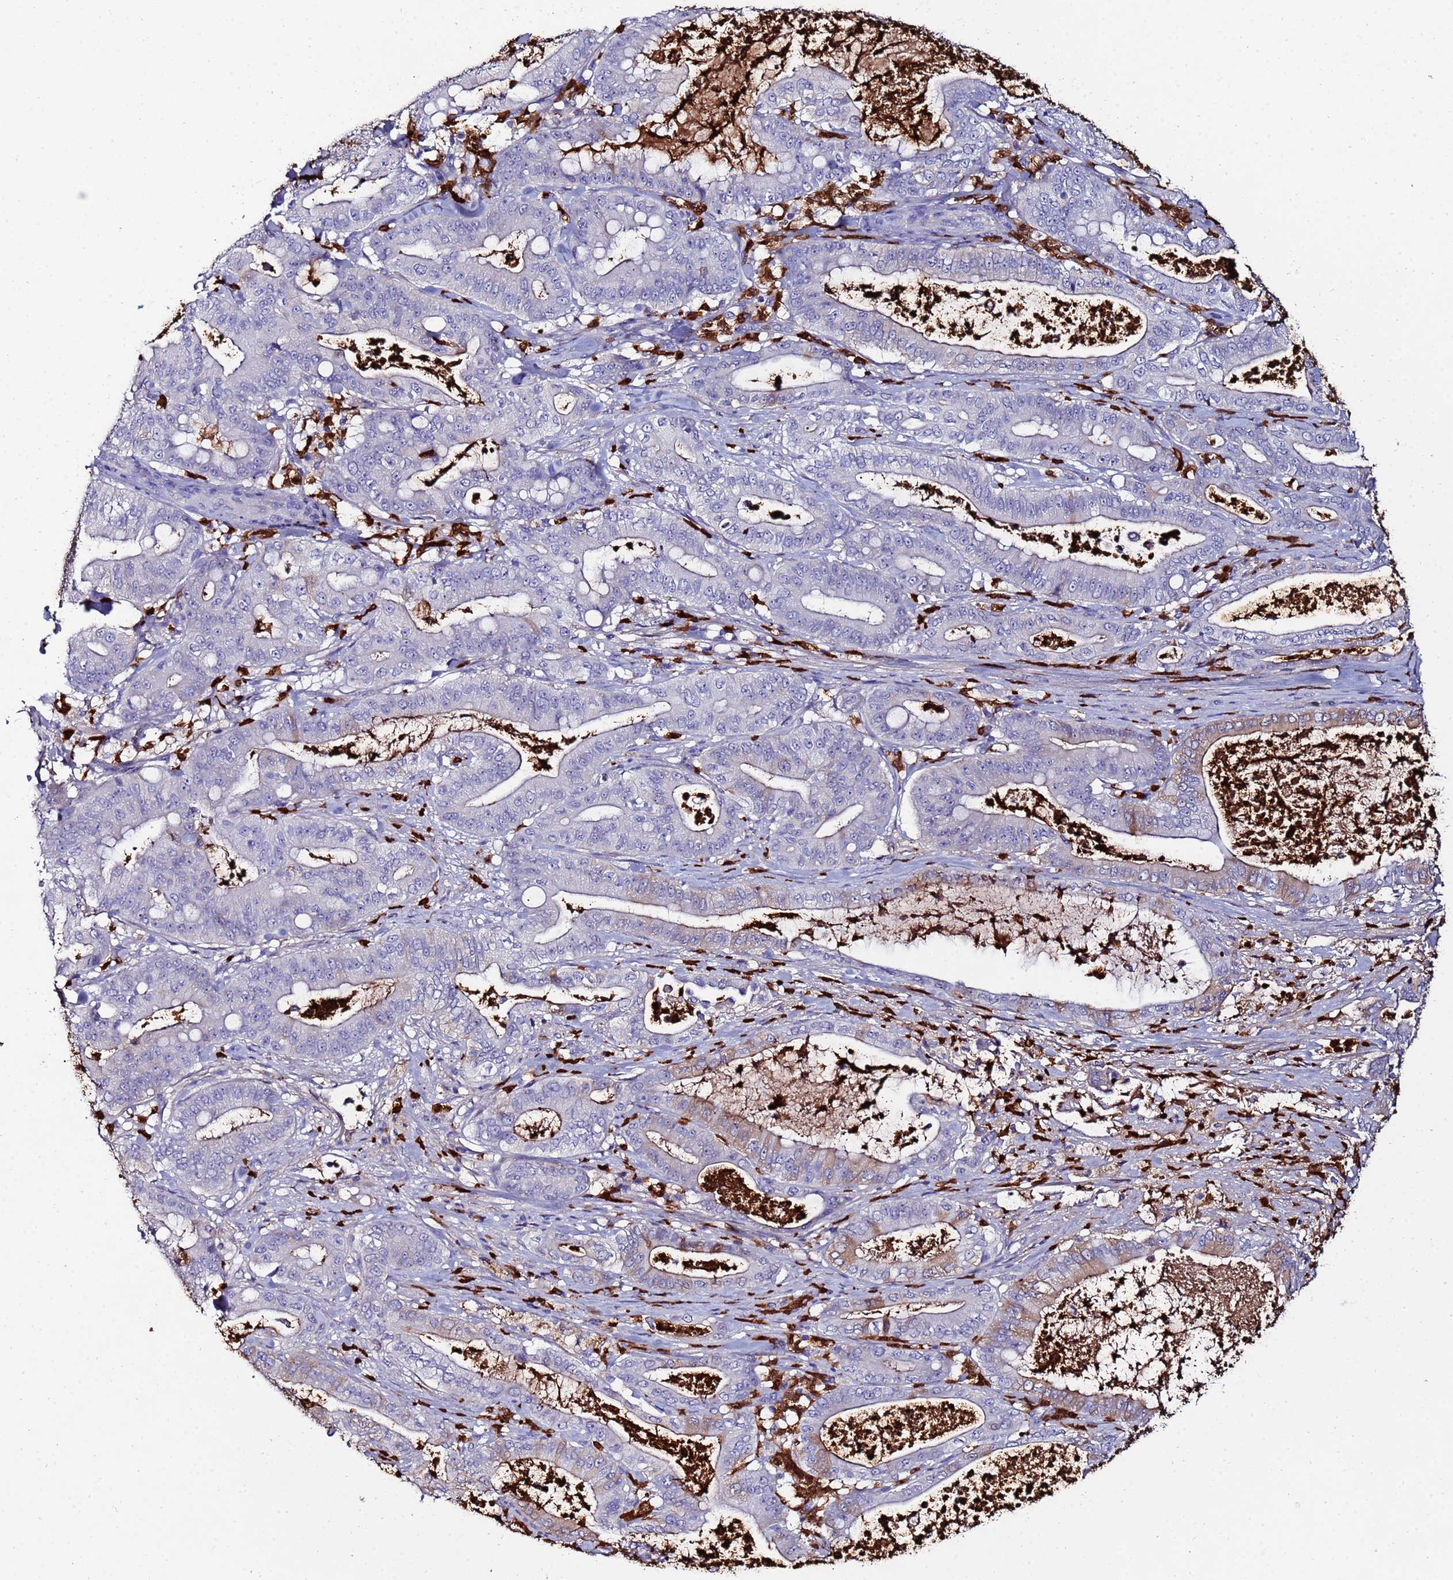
{"staining": {"intensity": "weak", "quantity": "<25%", "location": "cytoplasmic/membranous"}, "tissue": "pancreatic cancer", "cell_type": "Tumor cells", "image_type": "cancer", "snomed": [{"axis": "morphology", "description": "Adenocarcinoma, NOS"}, {"axis": "topography", "description": "Pancreas"}], "caption": "An immunohistochemistry histopathology image of adenocarcinoma (pancreatic) is shown. There is no staining in tumor cells of adenocarcinoma (pancreatic).", "gene": "TUBAL3", "patient": {"sex": "male", "age": 71}}